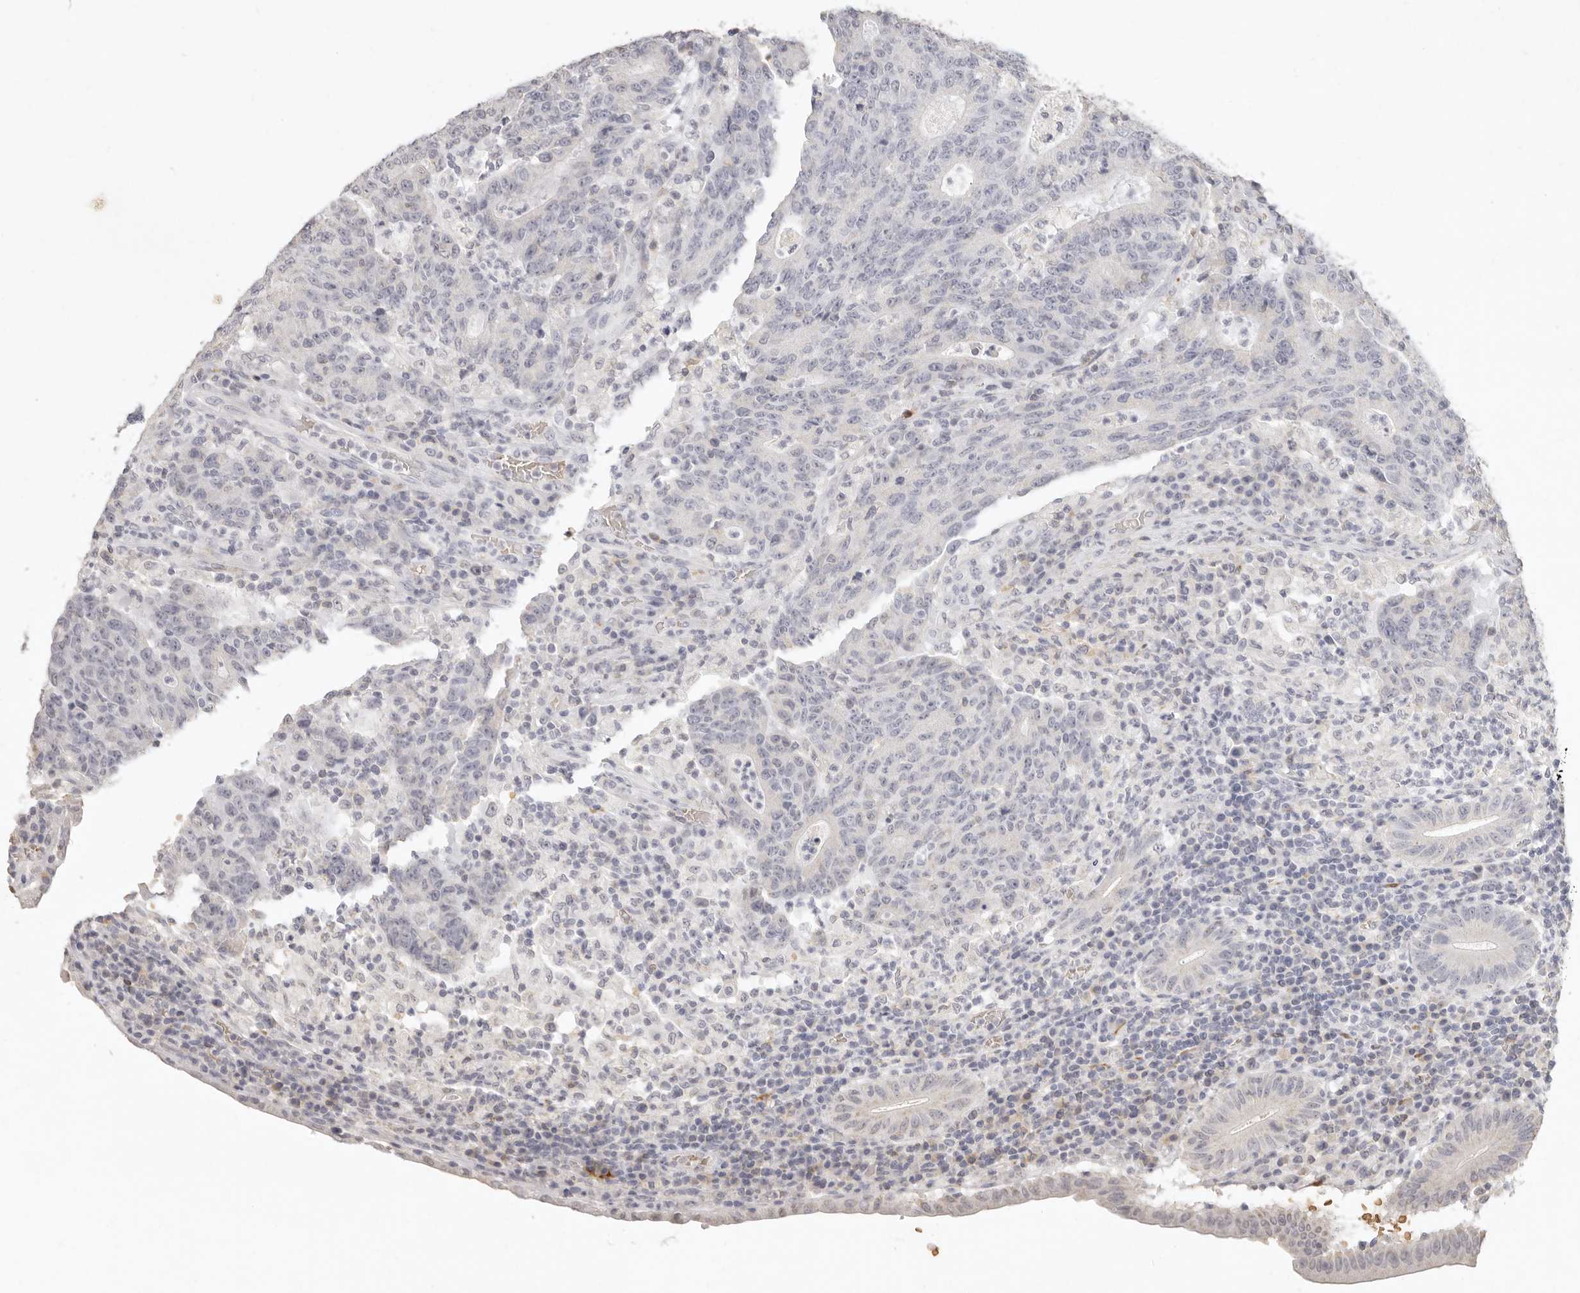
{"staining": {"intensity": "negative", "quantity": "none", "location": "none"}, "tissue": "colorectal cancer", "cell_type": "Tumor cells", "image_type": "cancer", "snomed": [{"axis": "morphology", "description": "Adenocarcinoma, NOS"}, {"axis": "topography", "description": "Colon"}], "caption": "This is an immunohistochemistry (IHC) image of human colorectal cancer. There is no staining in tumor cells.", "gene": "NIBAN1", "patient": {"sex": "female", "age": 75}}